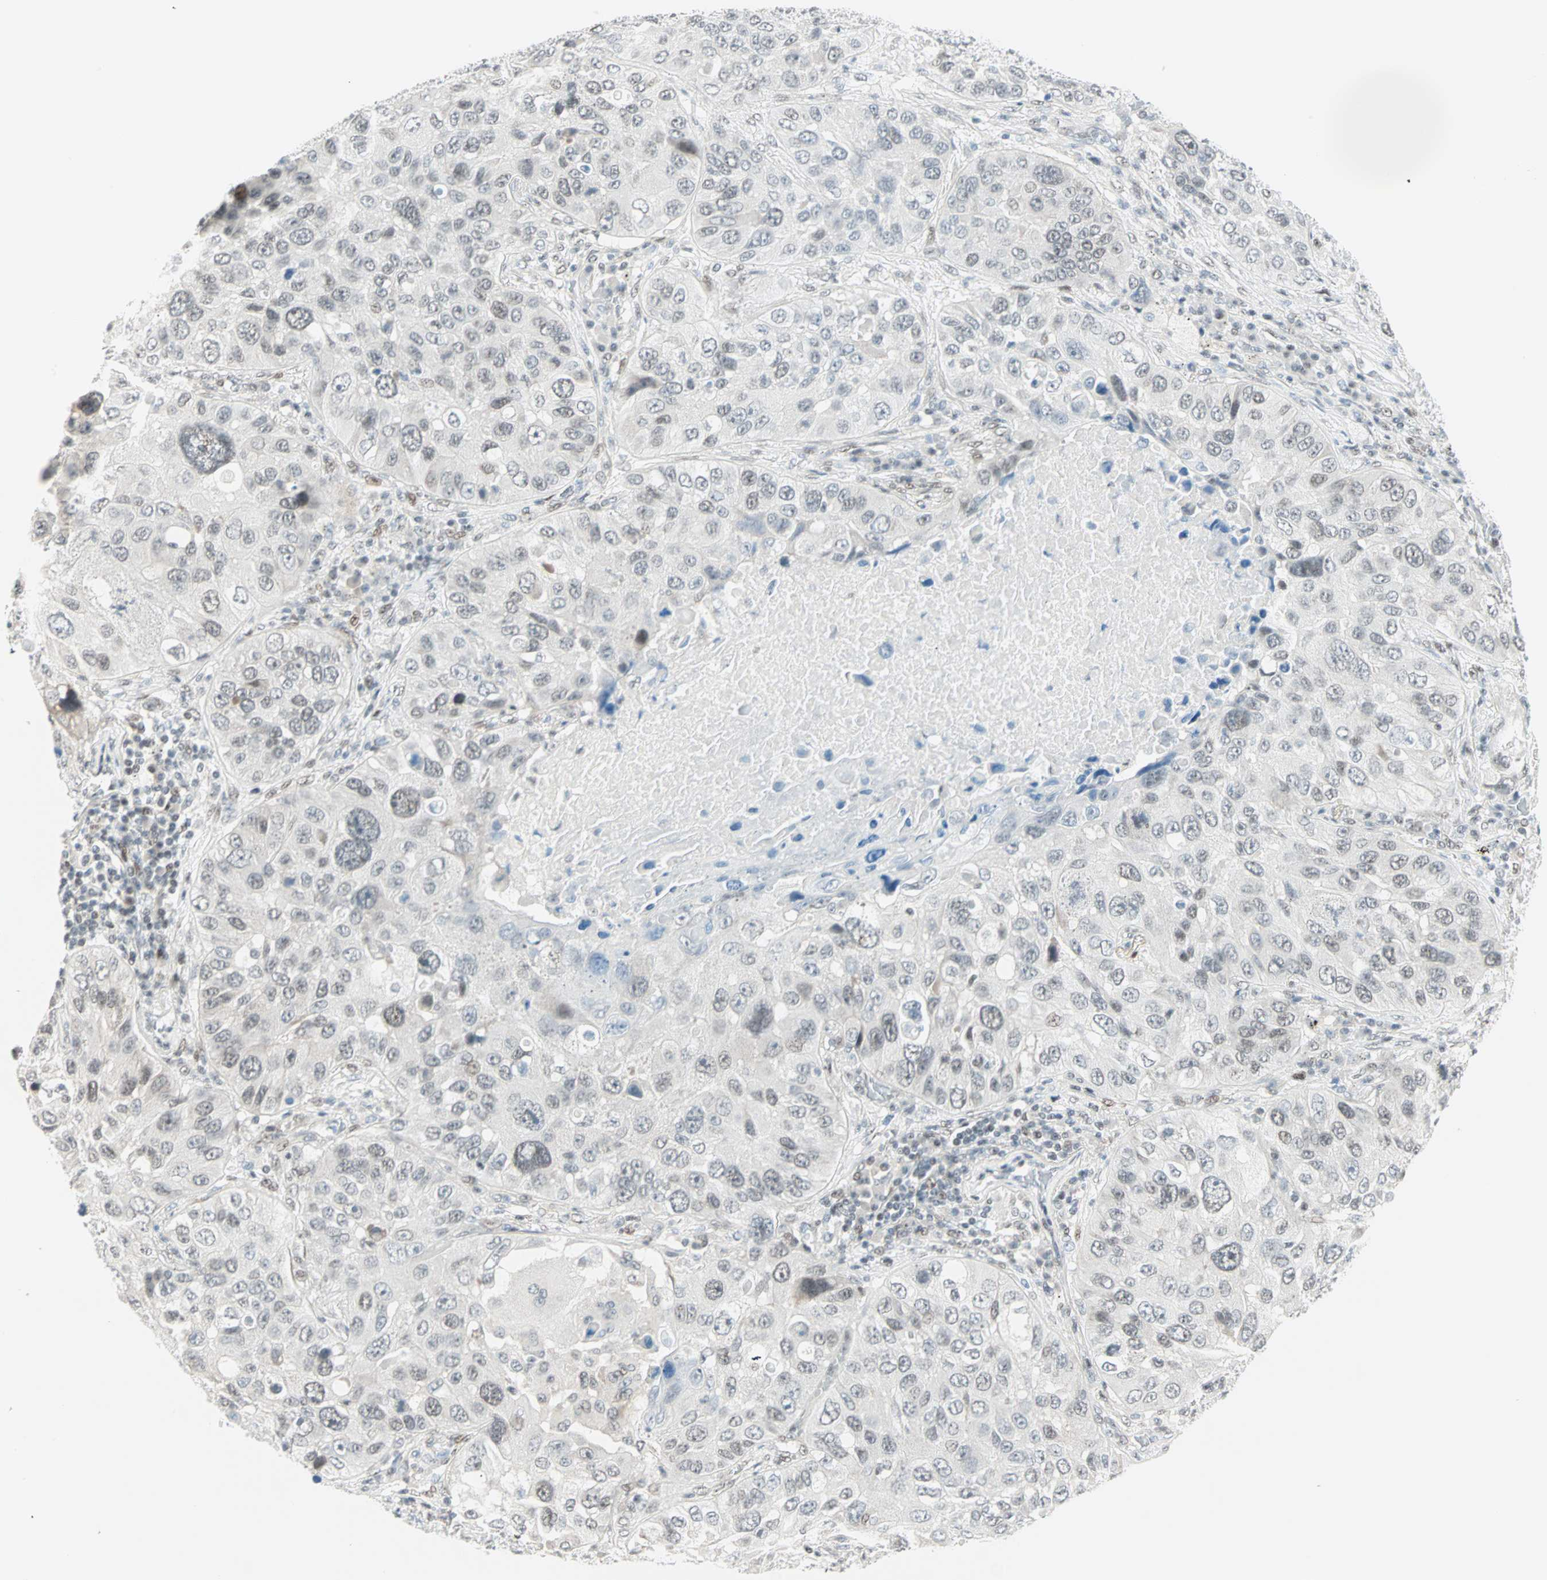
{"staining": {"intensity": "negative", "quantity": "none", "location": "none"}, "tissue": "lung cancer", "cell_type": "Tumor cells", "image_type": "cancer", "snomed": [{"axis": "morphology", "description": "Squamous cell carcinoma, NOS"}, {"axis": "topography", "description": "Lung"}], "caption": "Tumor cells show no significant positivity in lung squamous cell carcinoma.", "gene": "PKNOX1", "patient": {"sex": "male", "age": 57}}